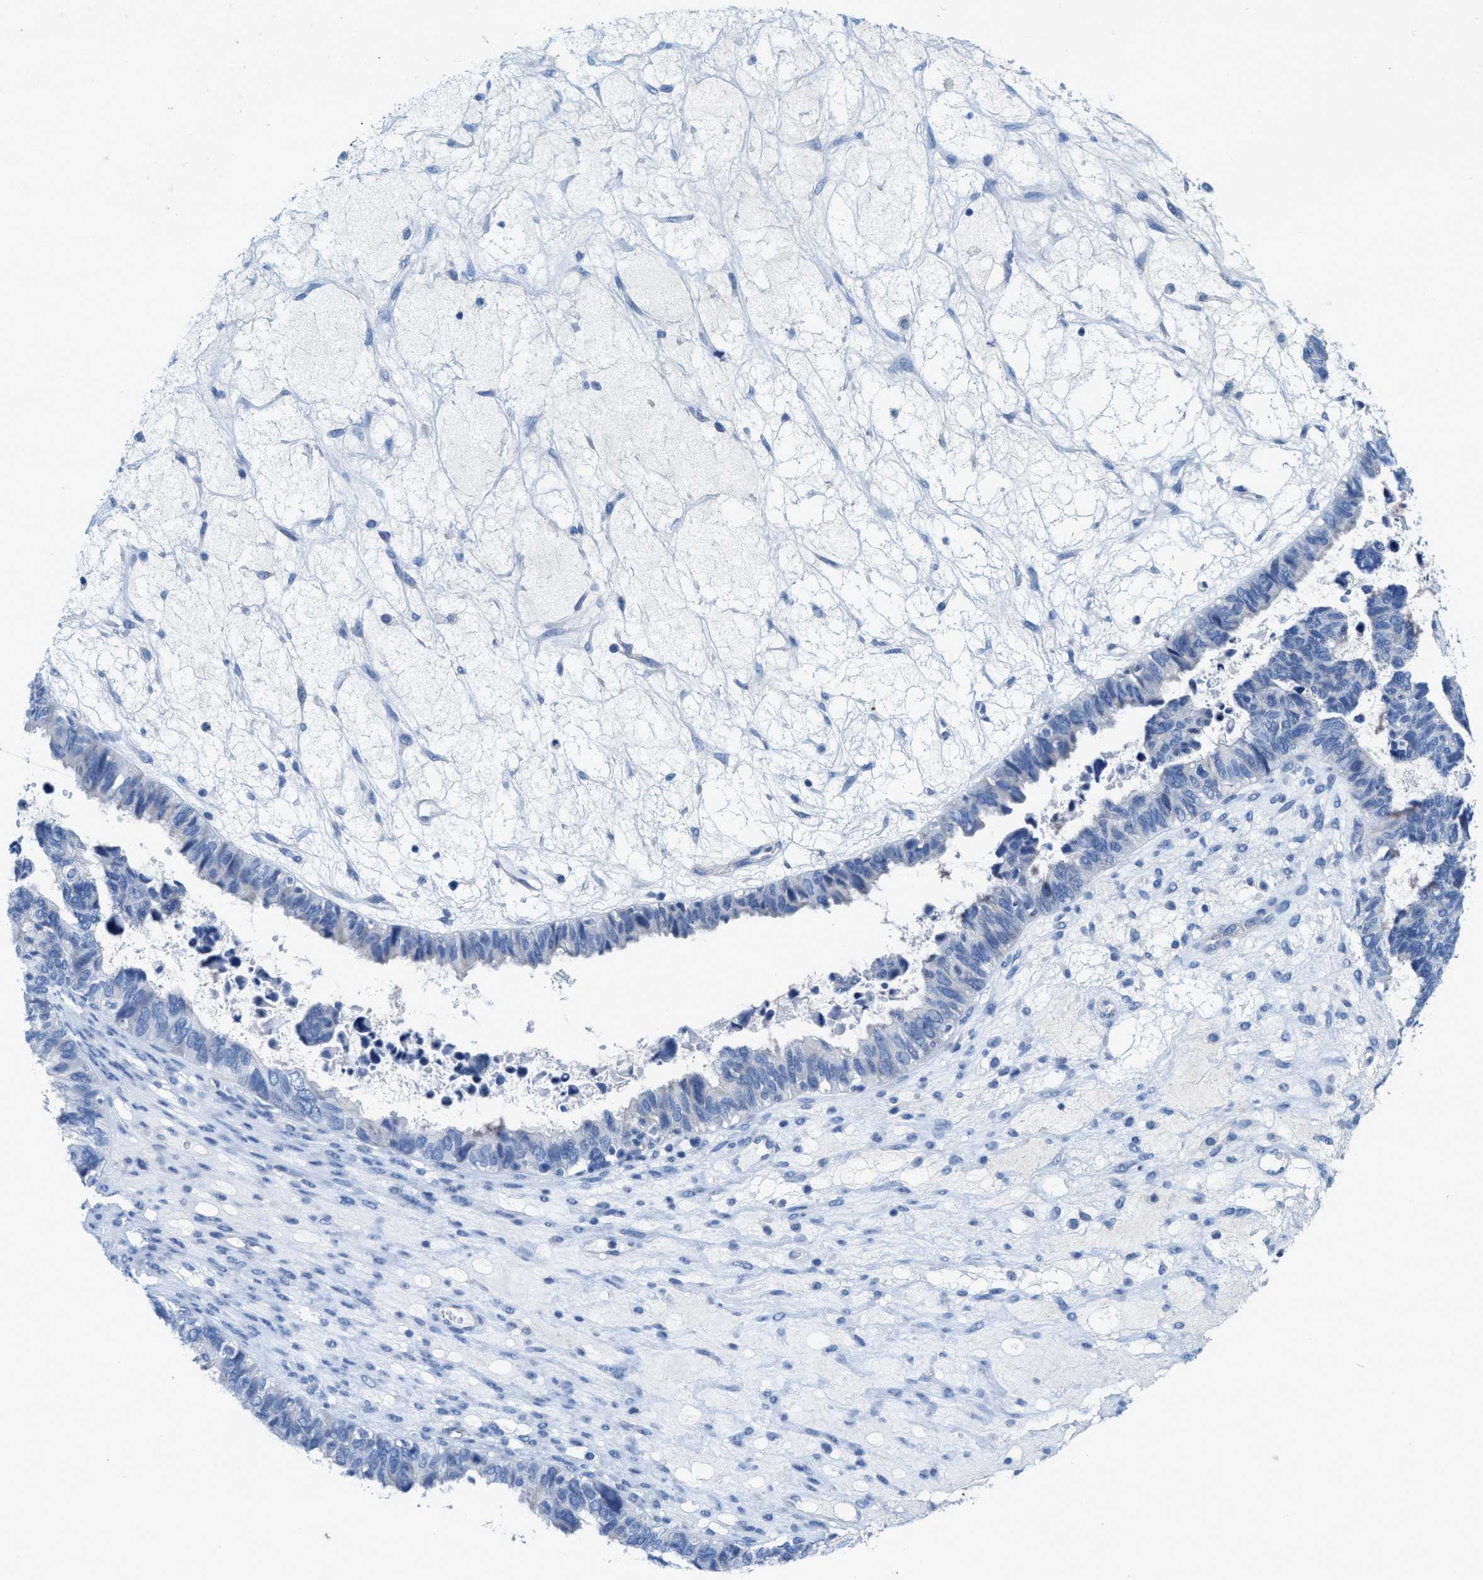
{"staining": {"intensity": "negative", "quantity": "none", "location": "none"}, "tissue": "ovarian cancer", "cell_type": "Tumor cells", "image_type": "cancer", "snomed": [{"axis": "morphology", "description": "Cystadenocarcinoma, serous, NOS"}, {"axis": "topography", "description": "Ovary"}], "caption": "Immunohistochemical staining of human ovarian cancer (serous cystadenocarcinoma) demonstrates no significant expression in tumor cells.", "gene": "CPA2", "patient": {"sex": "female", "age": 79}}